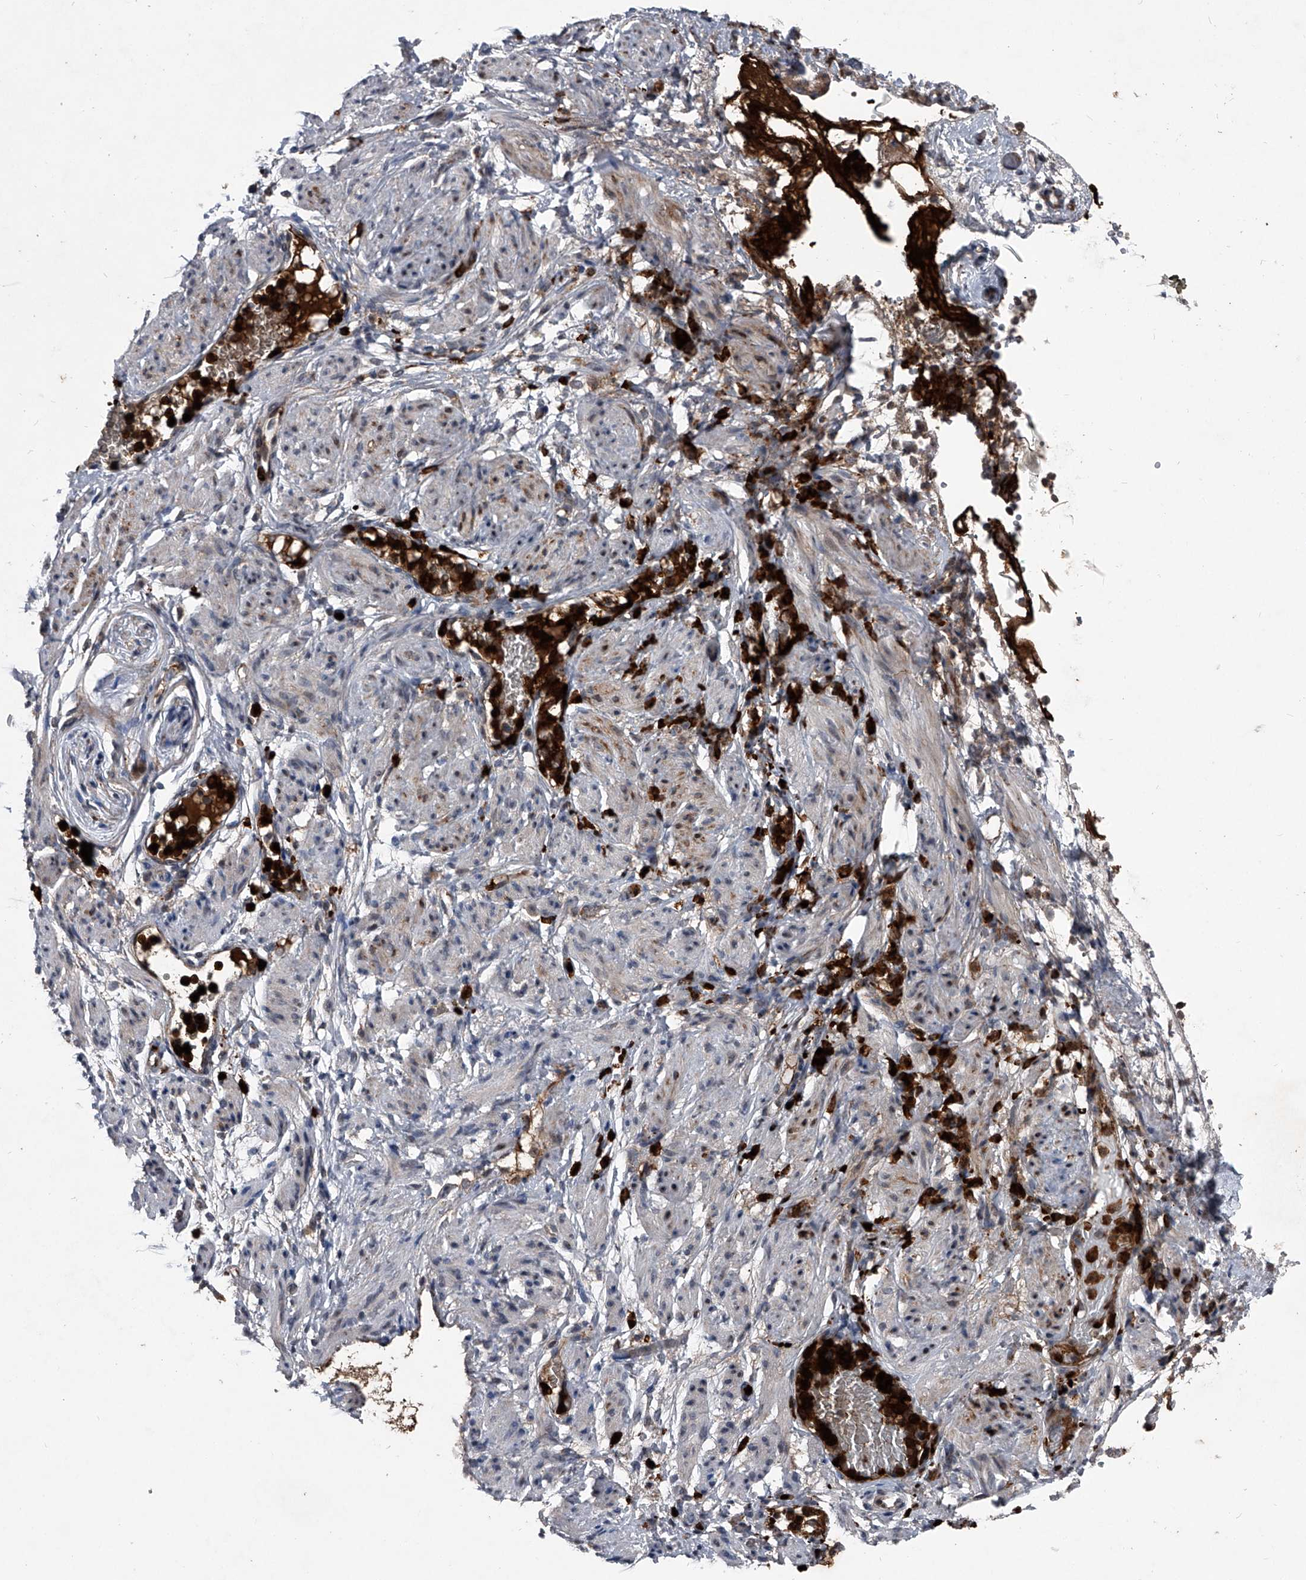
{"staining": {"intensity": "moderate", "quantity": ">75%", "location": "cytoplasmic/membranous"}, "tissue": "soft tissue", "cell_type": "Chondrocytes", "image_type": "normal", "snomed": [{"axis": "morphology", "description": "Normal tissue, NOS"}, {"axis": "topography", "description": "Smooth muscle"}, {"axis": "topography", "description": "Peripheral nerve tissue"}], "caption": "IHC of benign soft tissue exhibits medium levels of moderate cytoplasmic/membranous expression in about >75% of chondrocytes.", "gene": "MAPKAP1", "patient": {"sex": "female", "age": 39}}